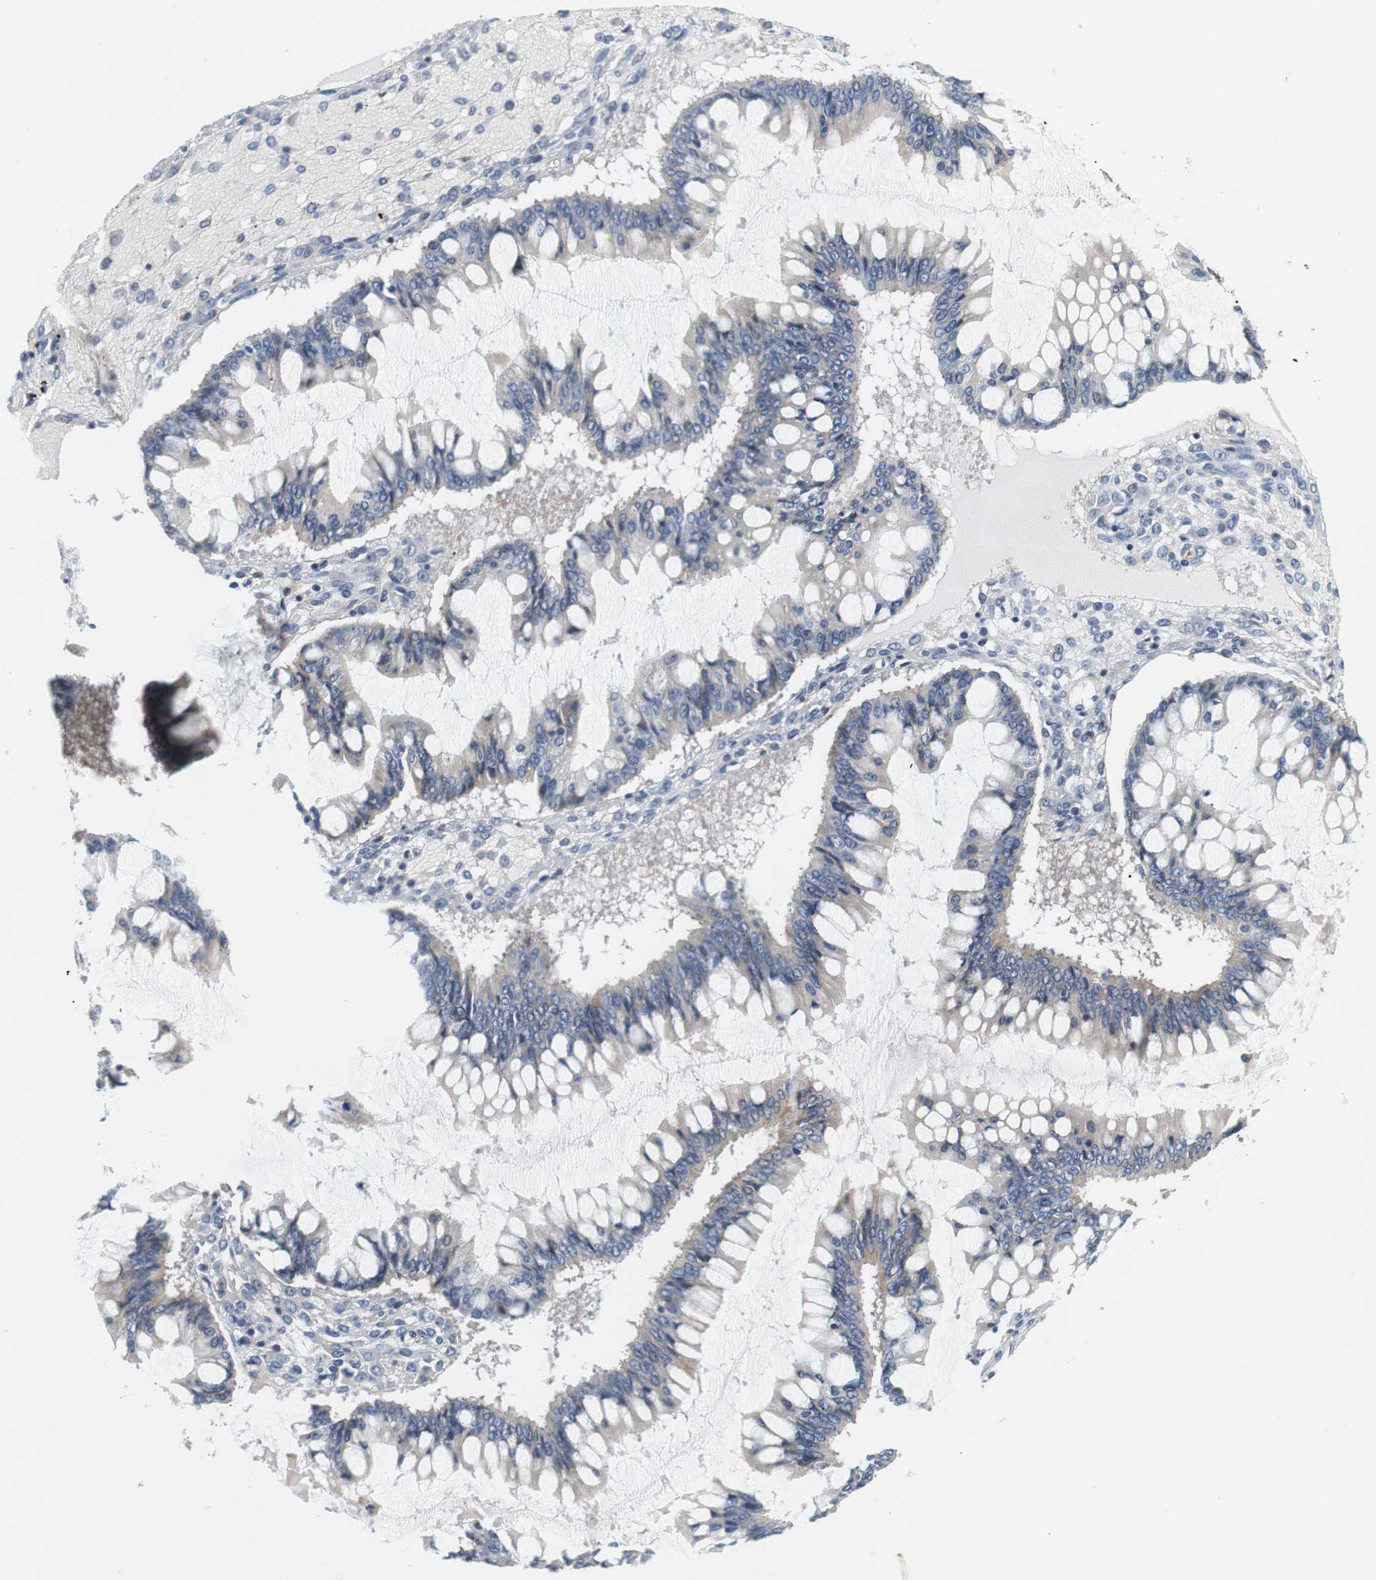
{"staining": {"intensity": "negative", "quantity": "none", "location": "none"}, "tissue": "ovarian cancer", "cell_type": "Tumor cells", "image_type": "cancer", "snomed": [{"axis": "morphology", "description": "Cystadenocarcinoma, mucinous, NOS"}, {"axis": "topography", "description": "Ovary"}], "caption": "There is no significant positivity in tumor cells of ovarian mucinous cystadenocarcinoma.", "gene": "SLC30A1", "patient": {"sex": "female", "age": 73}}